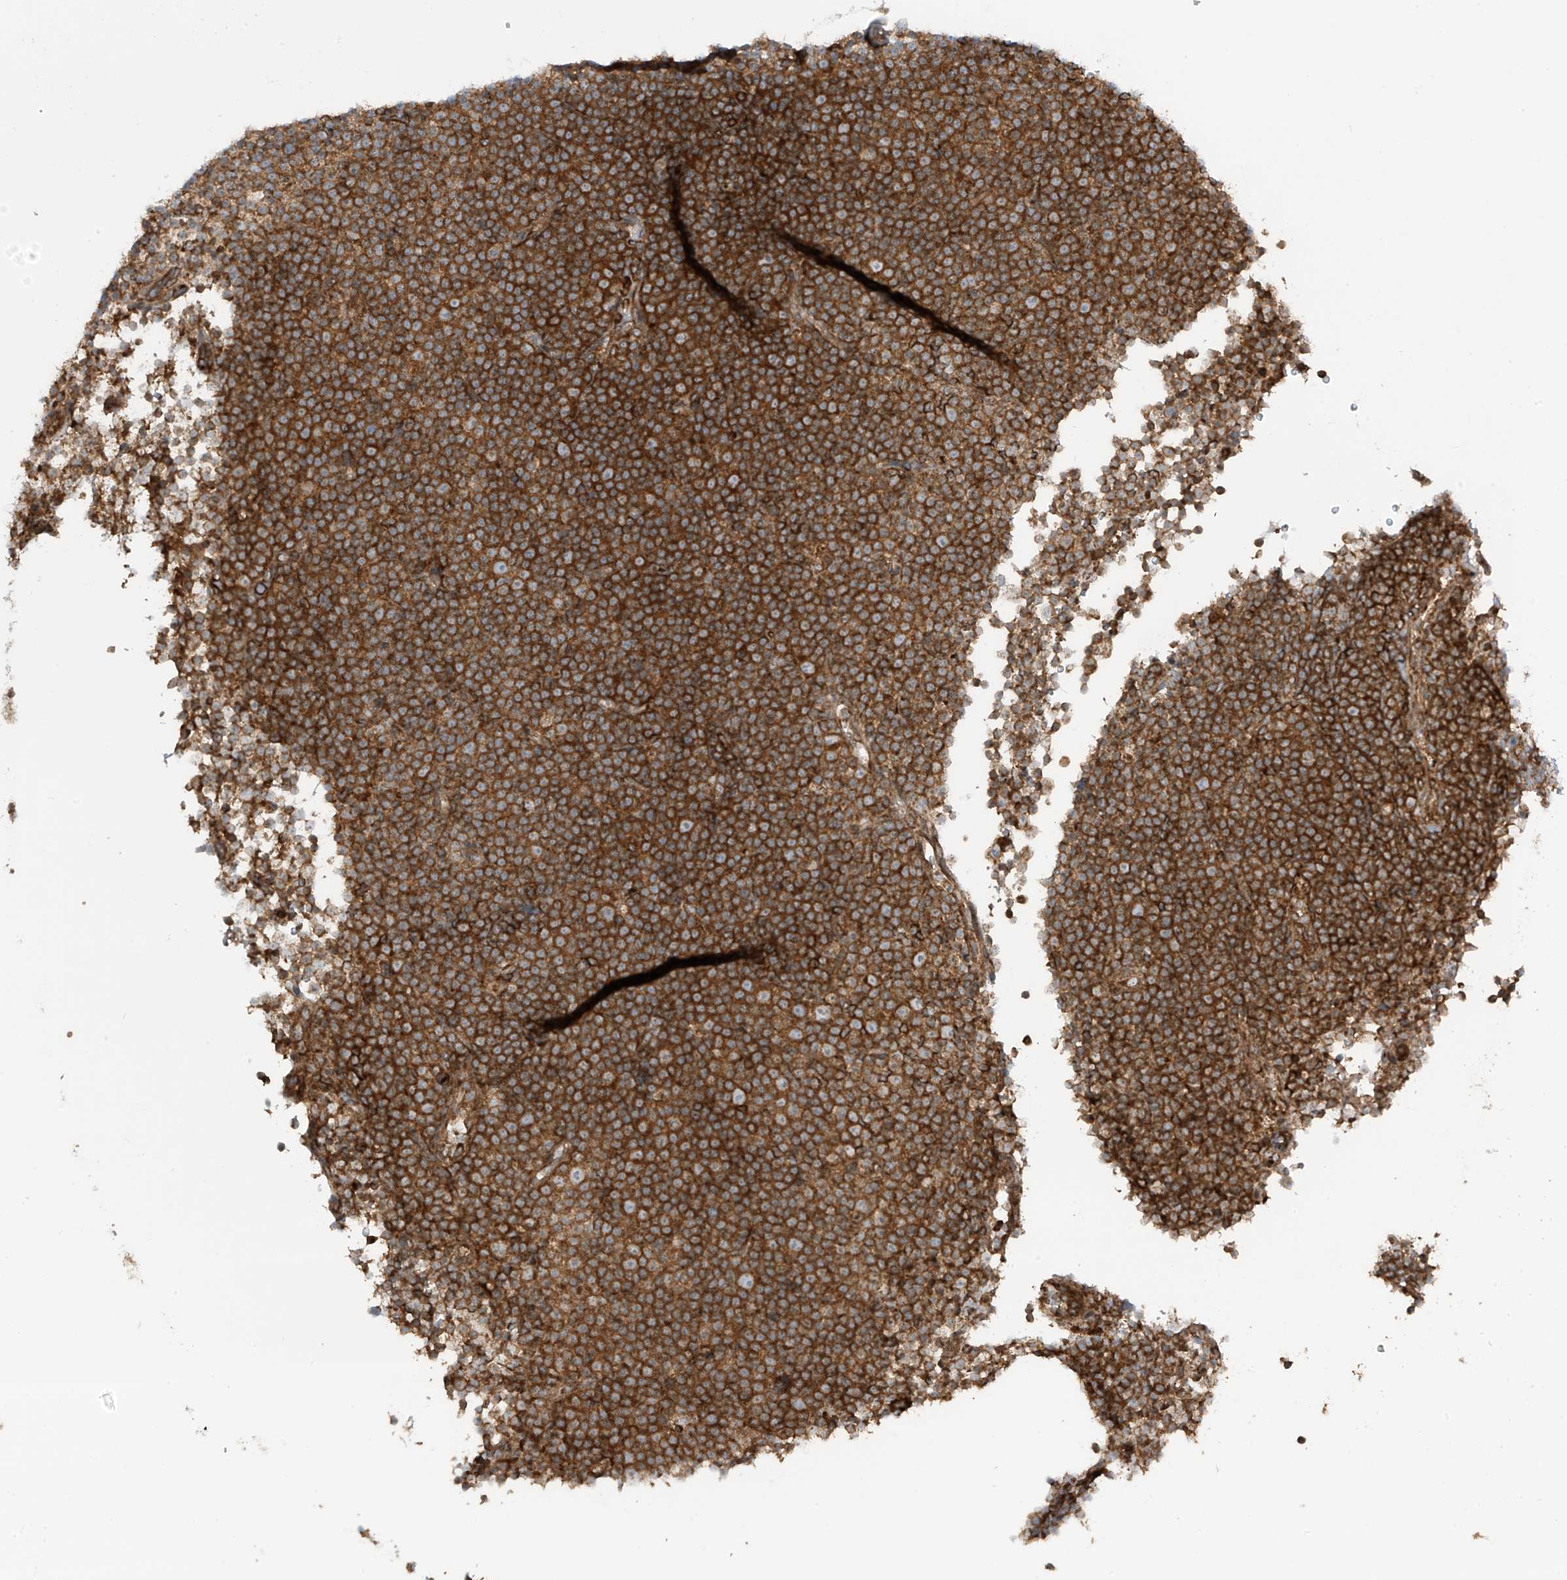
{"staining": {"intensity": "strong", "quantity": ">75%", "location": "cytoplasmic/membranous"}, "tissue": "lymphoma", "cell_type": "Tumor cells", "image_type": "cancer", "snomed": [{"axis": "morphology", "description": "Malignant lymphoma, non-Hodgkin's type, Low grade"}, {"axis": "topography", "description": "Lymph node"}], "caption": "Tumor cells show high levels of strong cytoplasmic/membranous positivity in about >75% of cells in lymphoma.", "gene": "REPS1", "patient": {"sex": "female", "age": 67}}